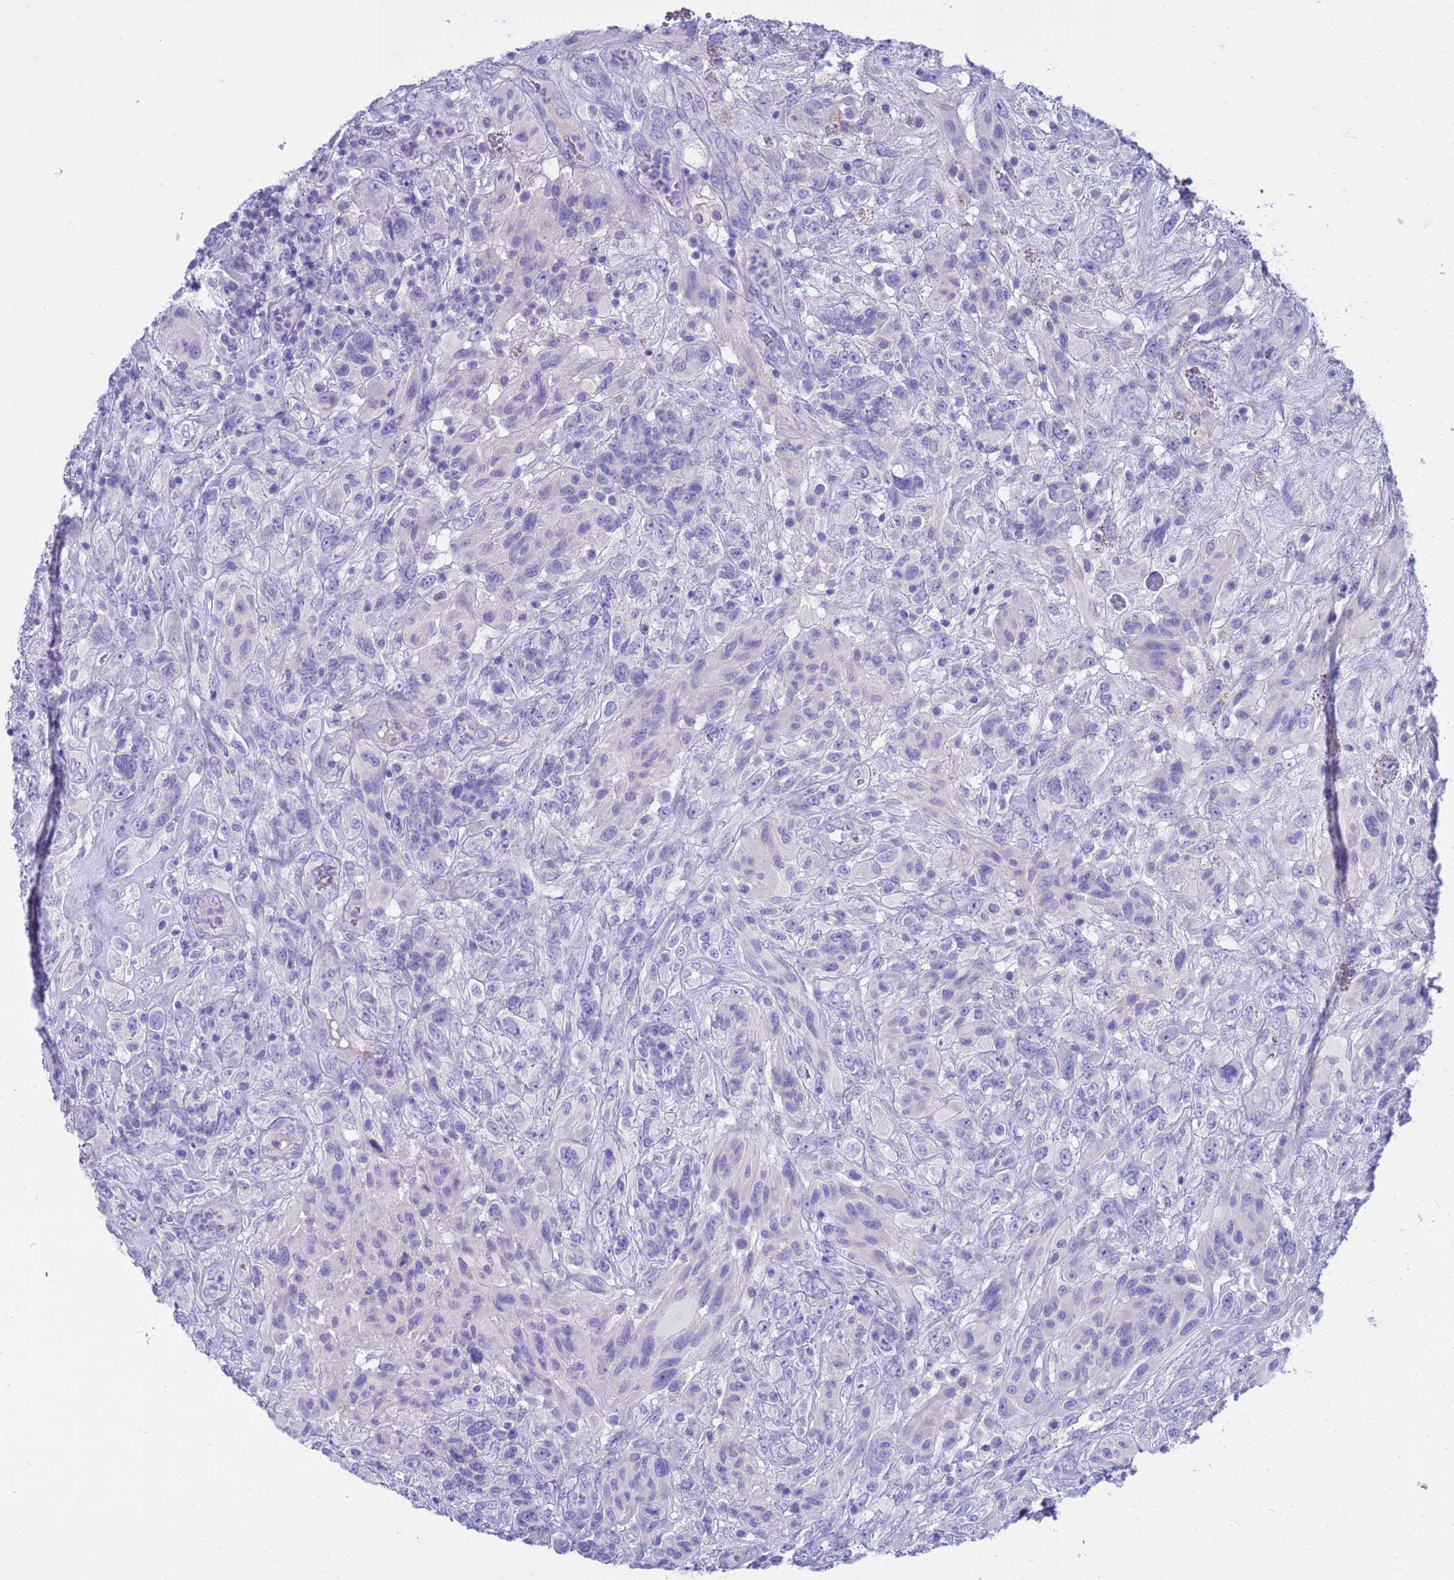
{"staining": {"intensity": "negative", "quantity": "none", "location": "none"}, "tissue": "glioma", "cell_type": "Tumor cells", "image_type": "cancer", "snomed": [{"axis": "morphology", "description": "Glioma, malignant, High grade"}, {"axis": "topography", "description": "Brain"}], "caption": "Immunohistochemical staining of glioma reveals no significant positivity in tumor cells.", "gene": "SYCN", "patient": {"sex": "male", "age": 61}}